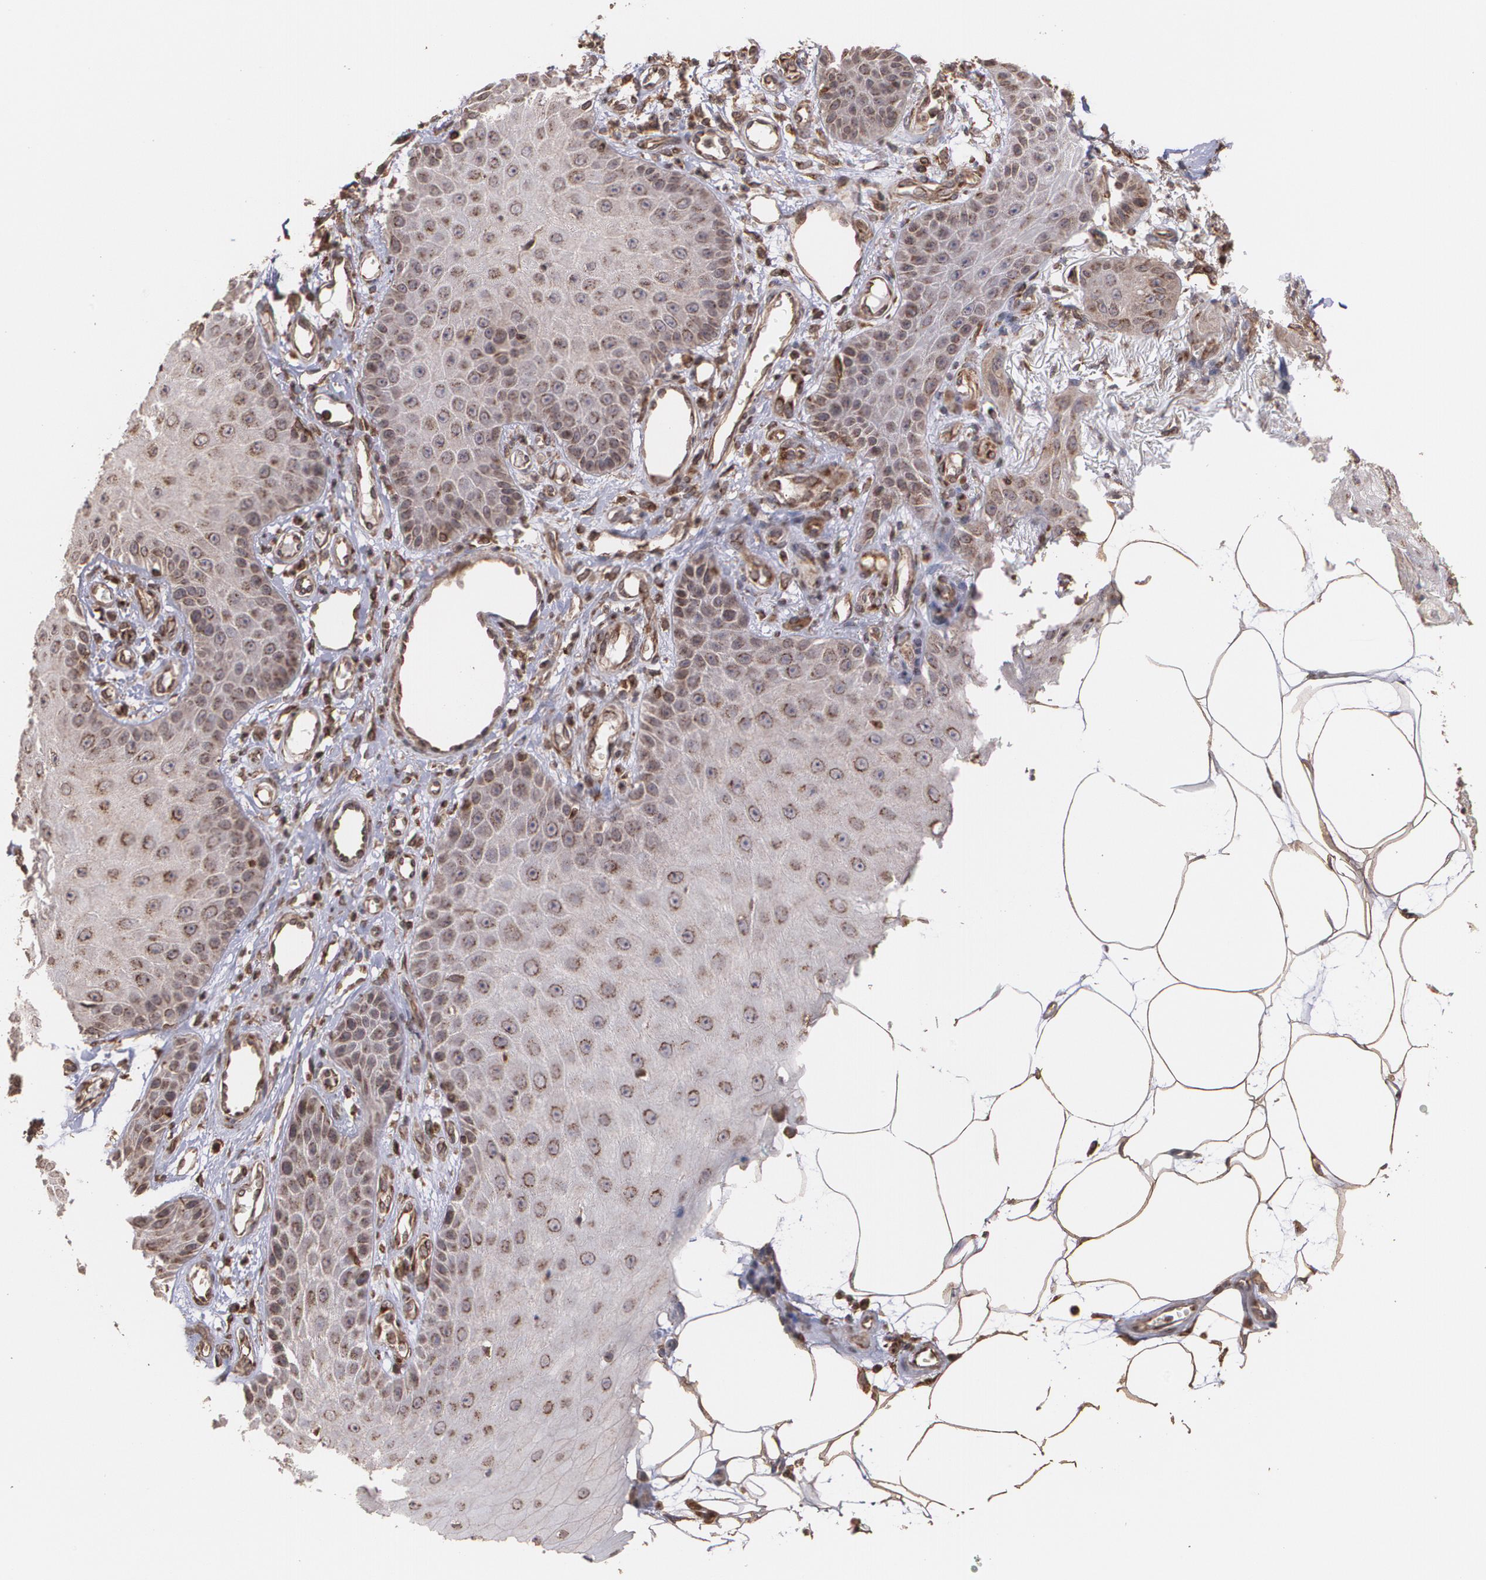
{"staining": {"intensity": "weak", "quantity": "<25%", "location": "cytoplasmic/membranous"}, "tissue": "skin cancer", "cell_type": "Tumor cells", "image_type": "cancer", "snomed": [{"axis": "morphology", "description": "Squamous cell carcinoma, NOS"}, {"axis": "topography", "description": "Skin"}], "caption": "IHC histopathology image of neoplastic tissue: human skin squamous cell carcinoma stained with DAB (3,3'-diaminobenzidine) reveals no significant protein positivity in tumor cells. (DAB immunohistochemistry (IHC), high magnification).", "gene": "TRIP11", "patient": {"sex": "female", "age": 40}}